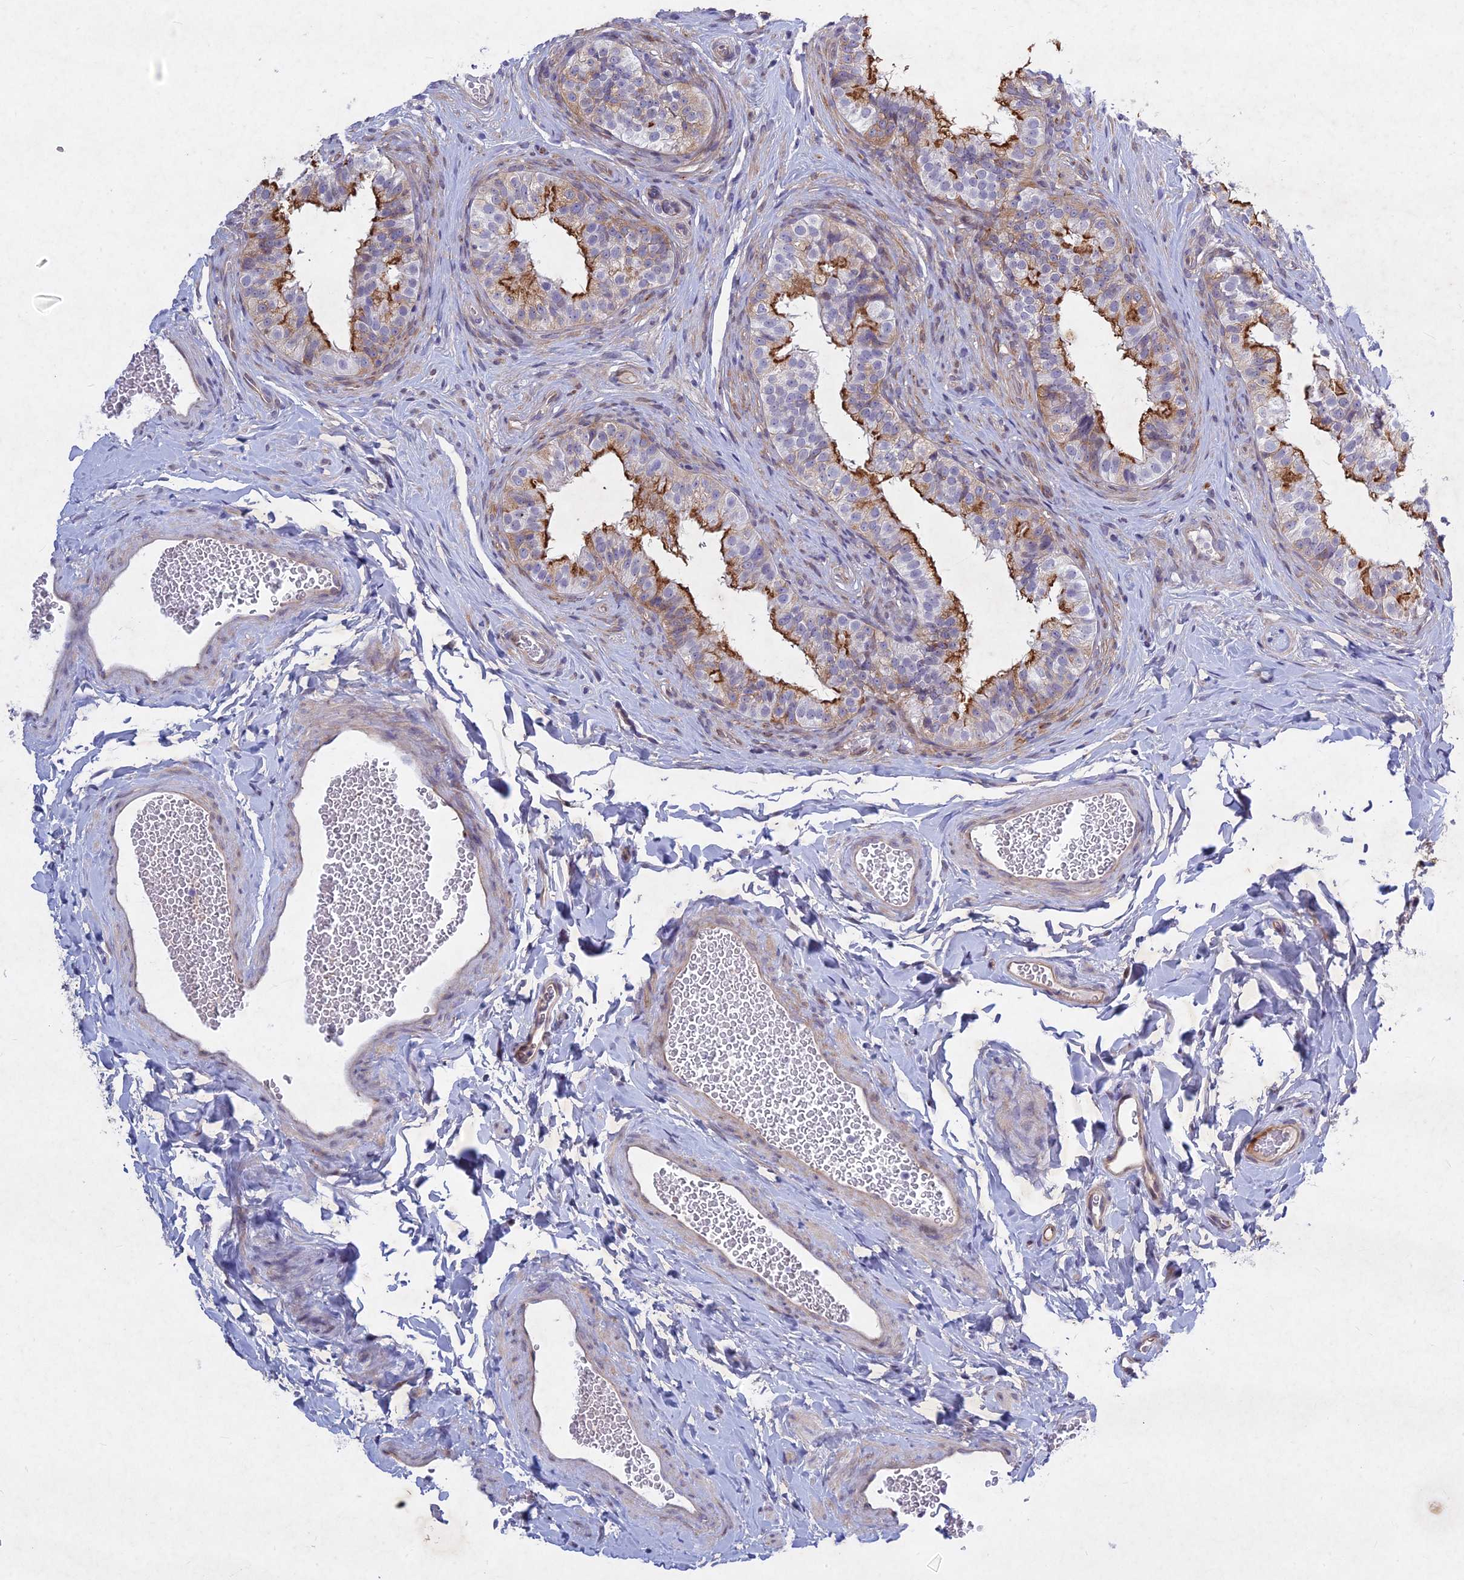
{"staining": {"intensity": "moderate", "quantity": "25%-75%", "location": "cytoplasmic/membranous"}, "tissue": "epididymis", "cell_type": "Glandular cells", "image_type": "normal", "snomed": [{"axis": "morphology", "description": "Normal tissue, NOS"}, {"axis": "topography", "description": "Epididymis"}], "caption": "This is a micrograph of IHC staining of unremarkable epididymis, which shows moderate staining in the cytoplasmic/membranous of glandular cells.", "gene": "PTHLH", "patient": {"sex": "male", "age": 49}}